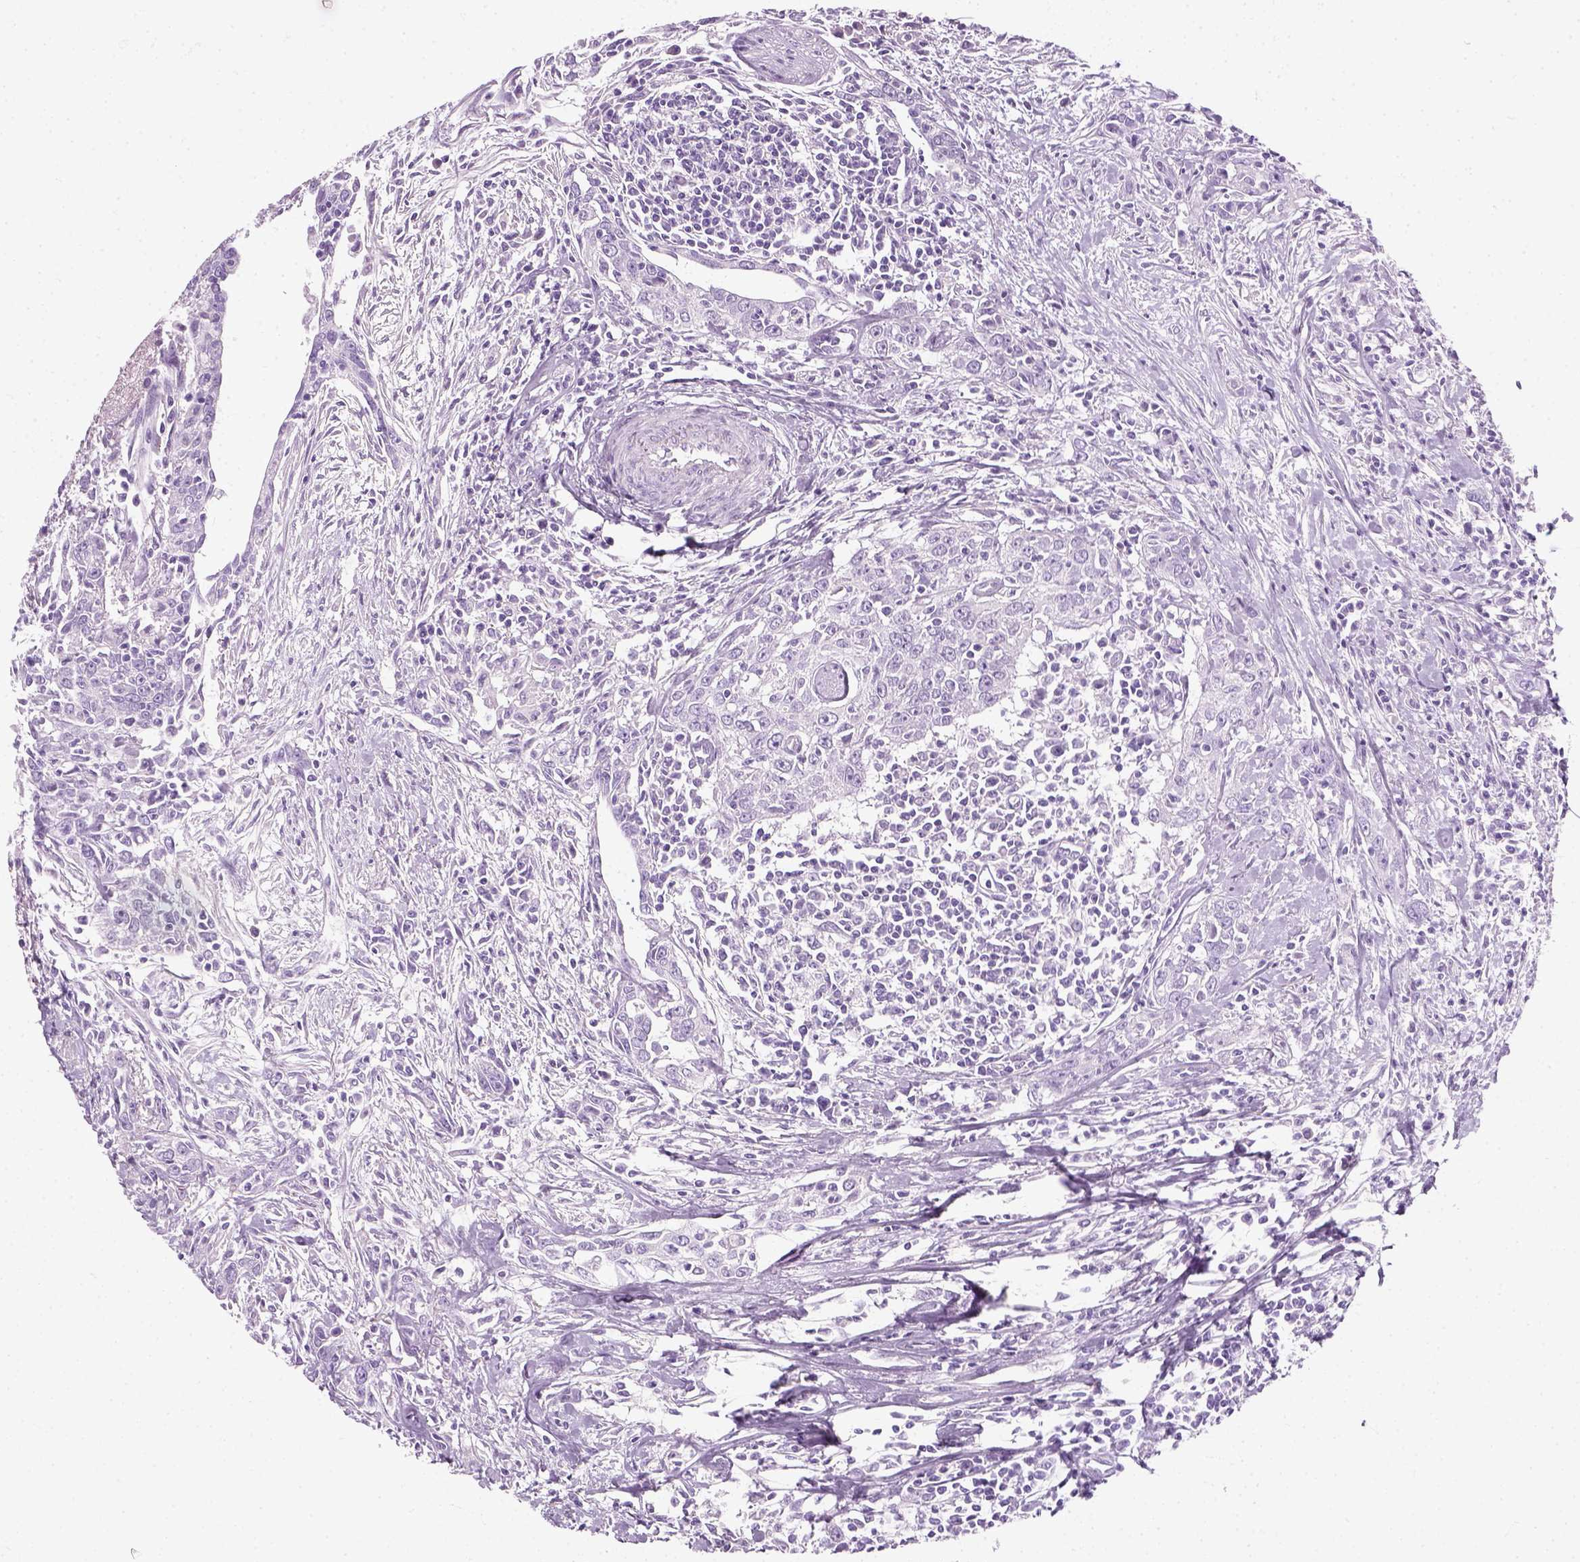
{"staining": {"intensity": "negative", "quantity": "none", "location": "none"}, "tissue": "urothelial cancer", "cell_type": "Tumor cells", "image_type": "cancer", "snomed": [{"axis": "morphology", "description": "Urothelial carcinoma, High grade"}, {"axis": "topography", "description": "Urinary bladder"}], "caption": "IHC histopathology image of neoplastic tissue: human urothelial carcinoma (high-grade) stained with DAB (3,3'-diaminobenzidine) demonstrates no significant protein staining in tumor cells.", "gene": "SLC12A5", "patient": {"sex": "male", "age": 83}}